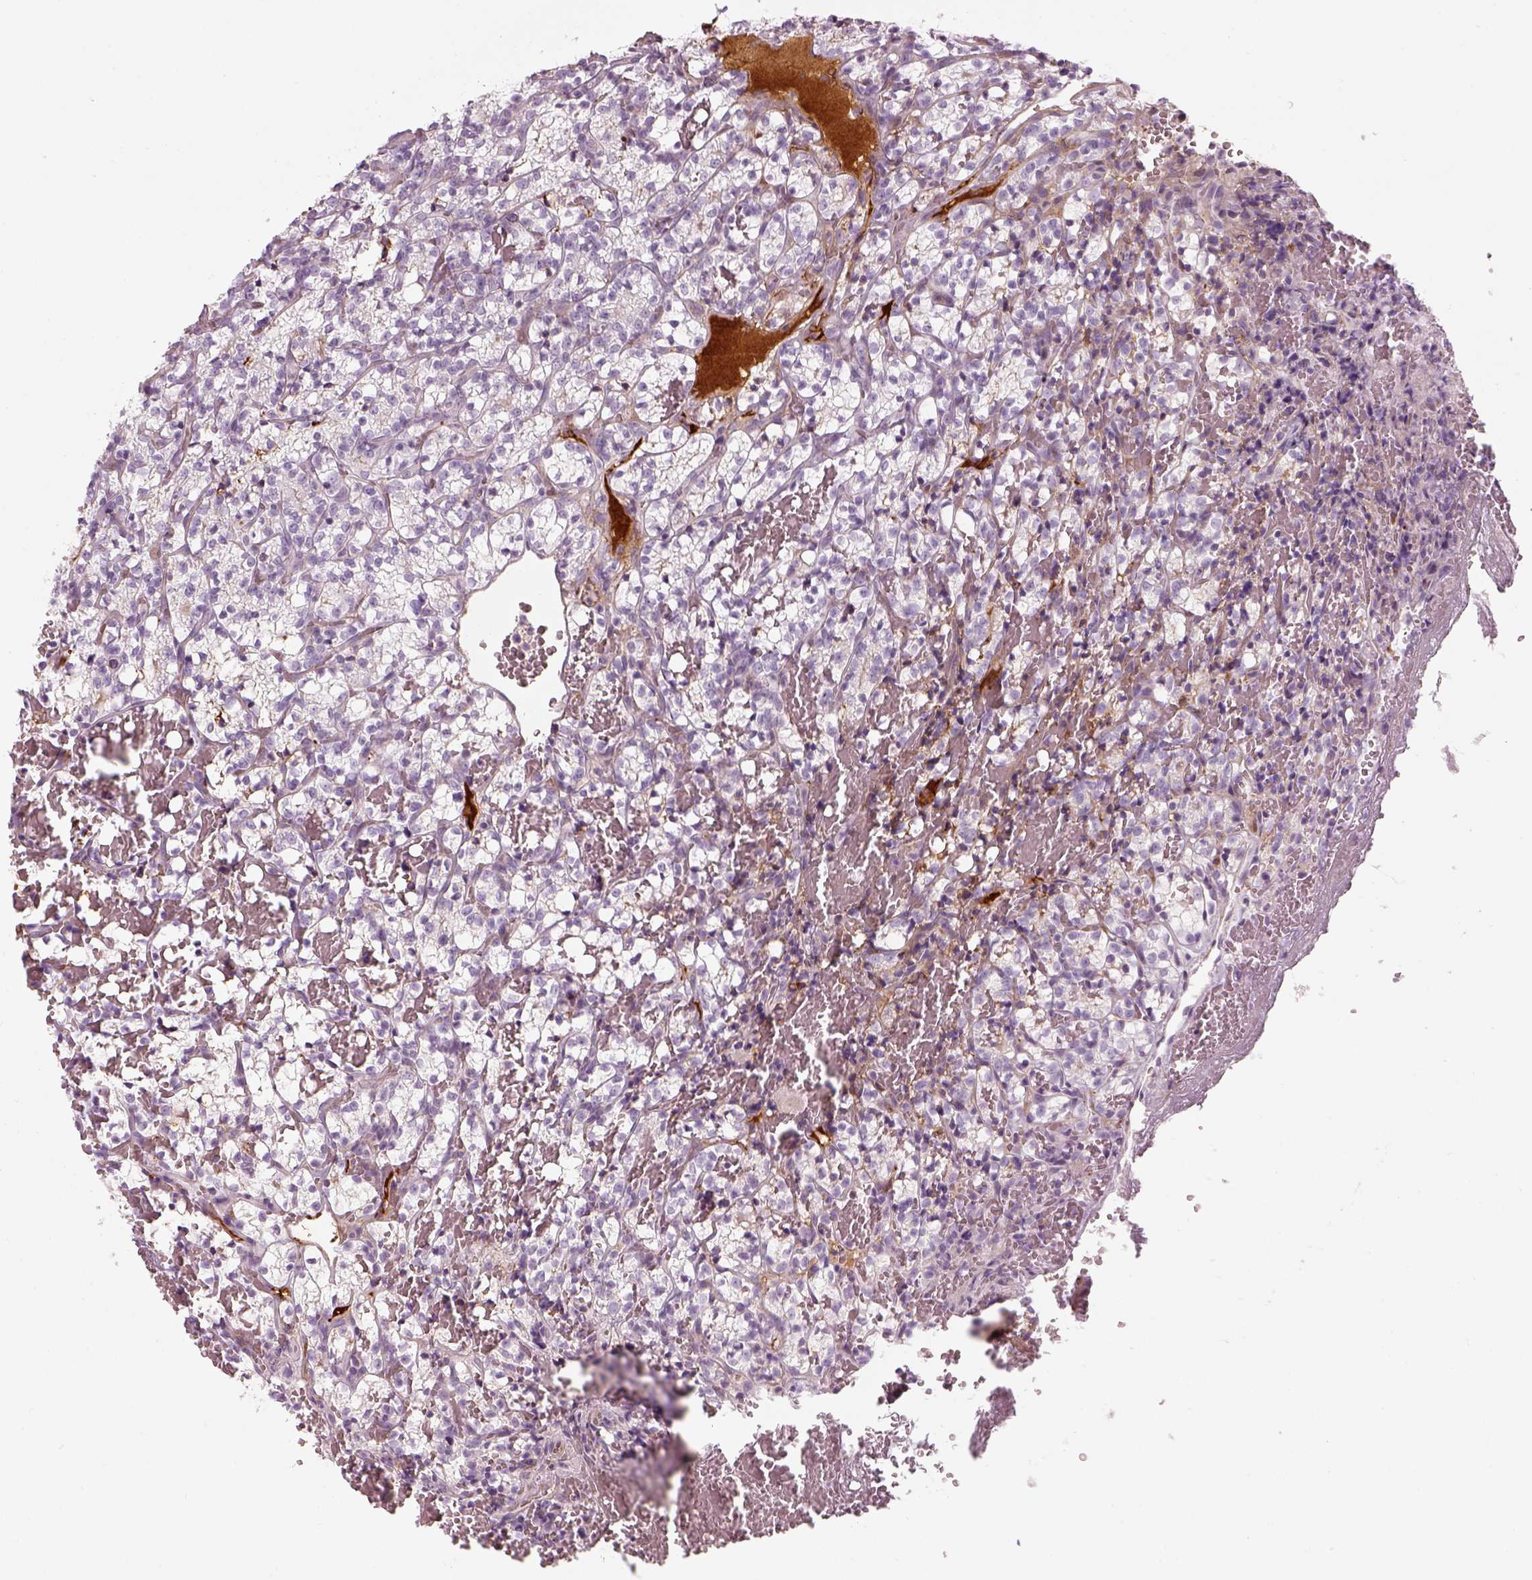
{"staining": {"intensity": "negative", "quantity": "none", "location": "none"}, "tissue": "renal cancer", "cell_type": "Tumor cells", "image_type": "cancer", "snomed": [{"axis": "morphology", "description": "Adenocarcinoma, NOS"}, {"axis": "topography", "description": "Kidney"}], "caption": "An IHC micrograph of renal adenocarcinoma is shown. There is no staining in tumor cells of renal adenocarcinoma. The staining is performed using DAB brown chromogen with nuclei counter-stained in using hematoxylin.", "gene": "PABPC1L2B", "patient": {"sex": "female", "age": 69}}